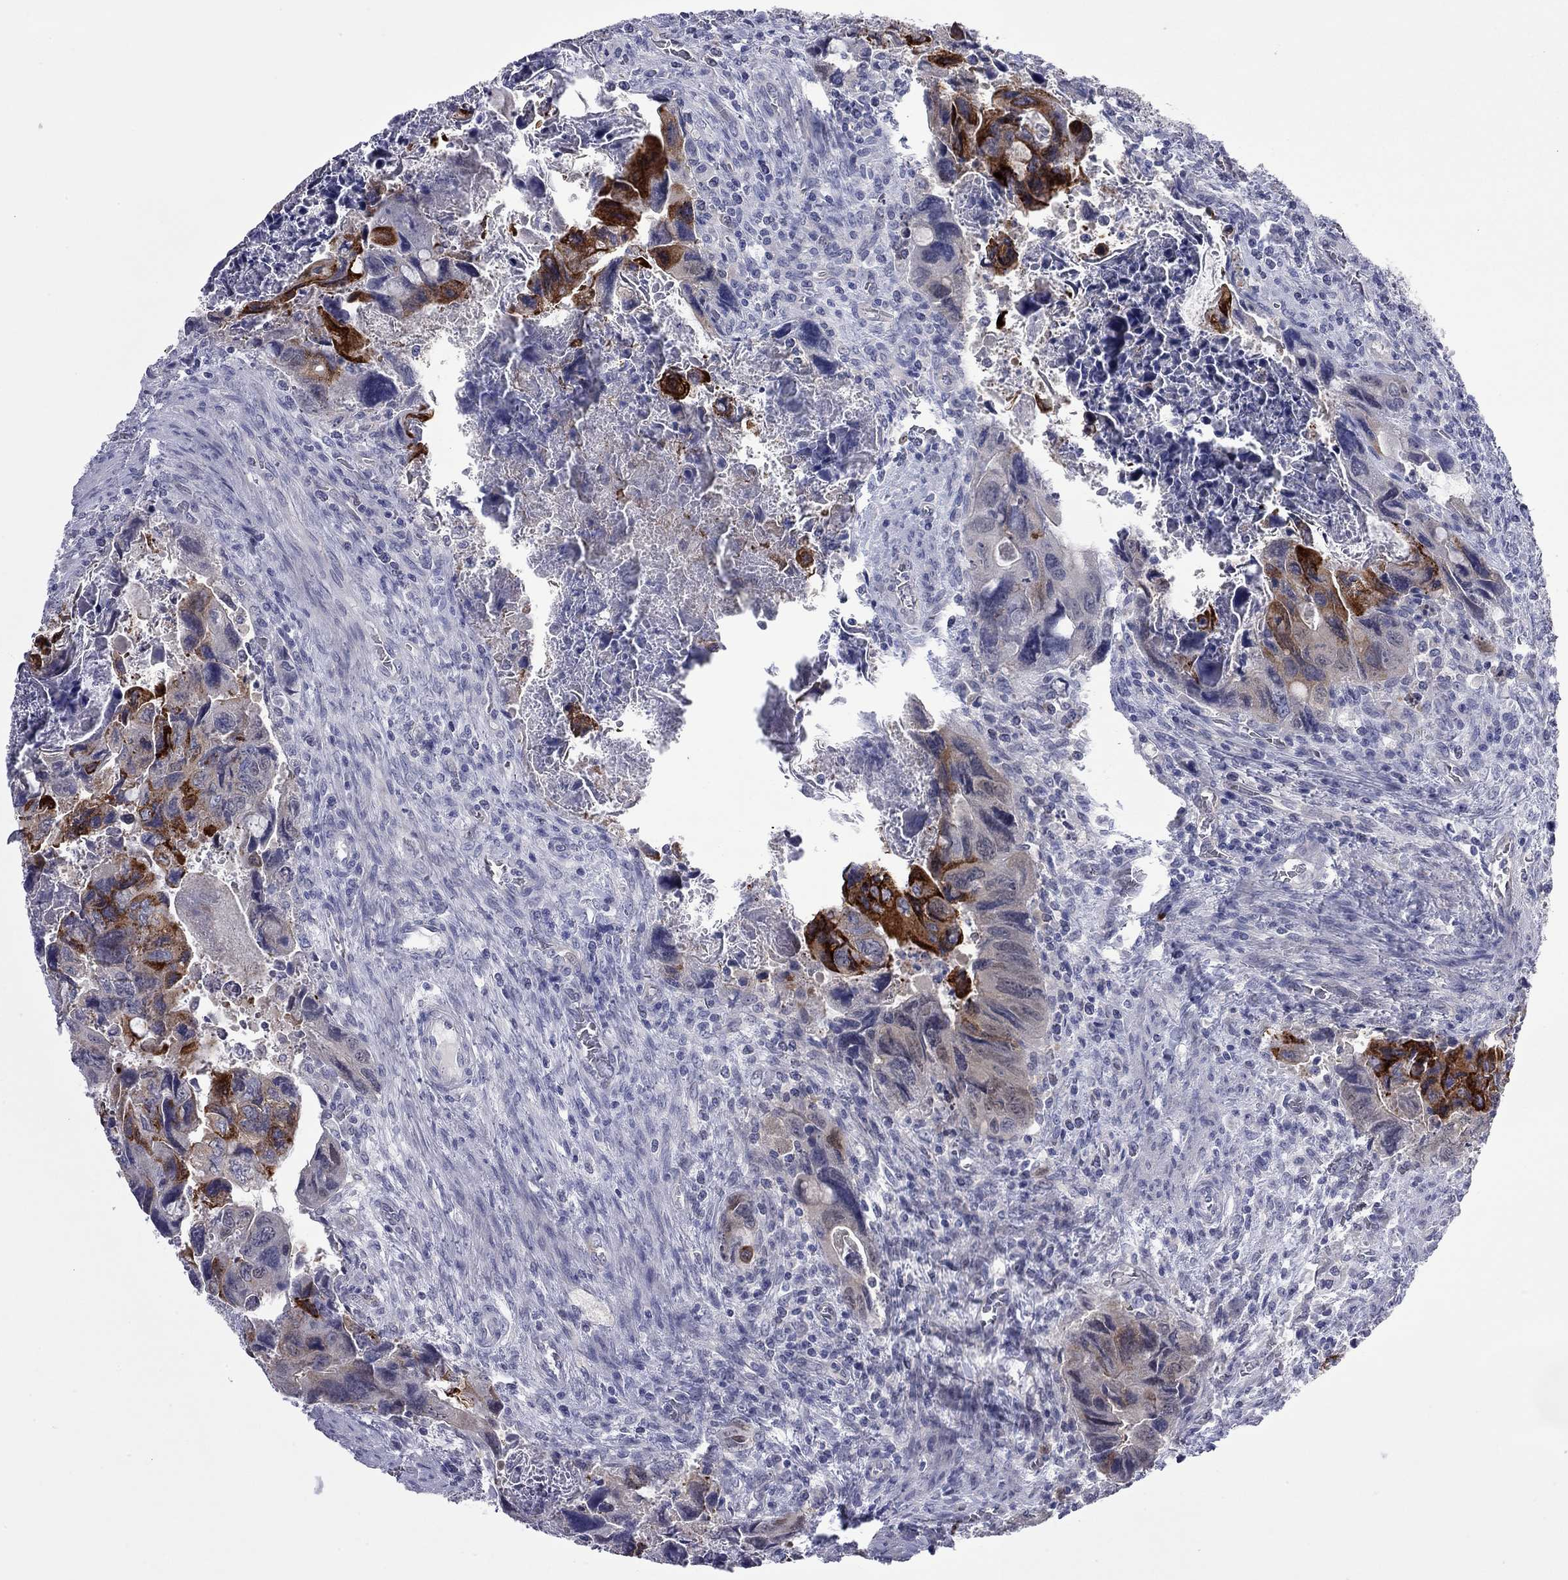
{"staining": {"intensity": "strong", "quantity": "25%-75%", "location": "cytoplasmic/membranous"}, "tissue": "colorectal cancer", "cell_type": "Tumor cells", "image_type": "cancer", "snomed": [{"axis": "morphology", "description": "Adenocarcinoma, NOS"}, {"axis": "topography", "description": "Rectum"}], "caption": "Tumor cells display high levels of strong cytoplasmic/membranous staining in about 25%-75% of cells in human adenocarcinoma (colorectal).", "gene": "CTNNBIP1", "patient": {"sex": "male", "age": 62}}